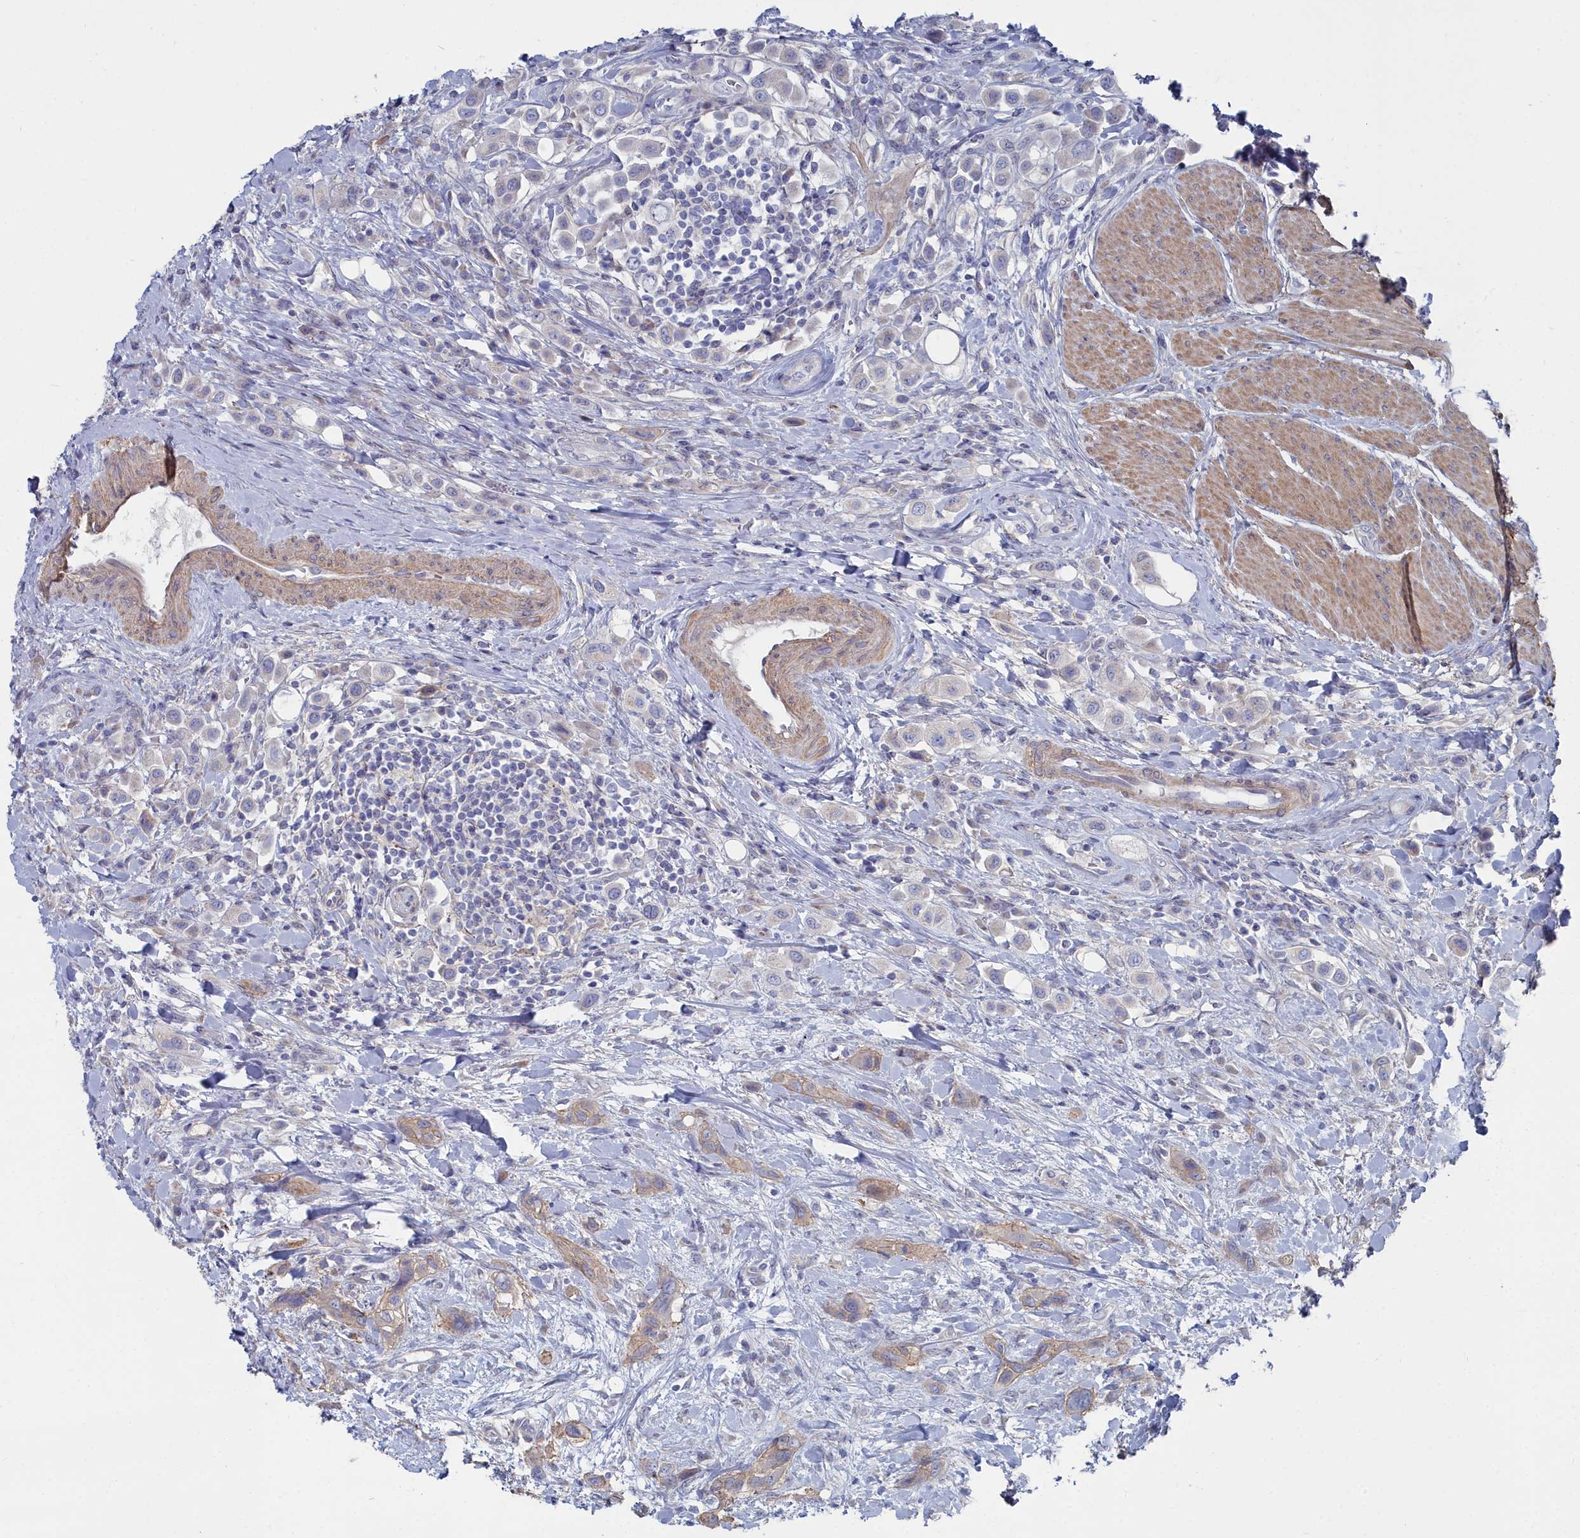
{"staining": {"intensity": "weak", "quantity": "<25%", "location": "cytoplasmic/membranous"}, "tissue": "urothelial cancer", "cell_type": "Tumor cells", "image_type": "cancer", "snomed": [{"axis": "morphology", "description": "Urothelial carcinoma, High grade"}, {"axis": "topography", "description": "Urinary bladder"}], "caption": "High magnification brightfield microscopy of high-grade urothelial carcinoma stained with DAB (brown) and counterstained with hematoxylin (blue): tumor cells show no significant expression.", "gene": "SHISAL2A", "patient": {"sex": "male", "age": 50}}